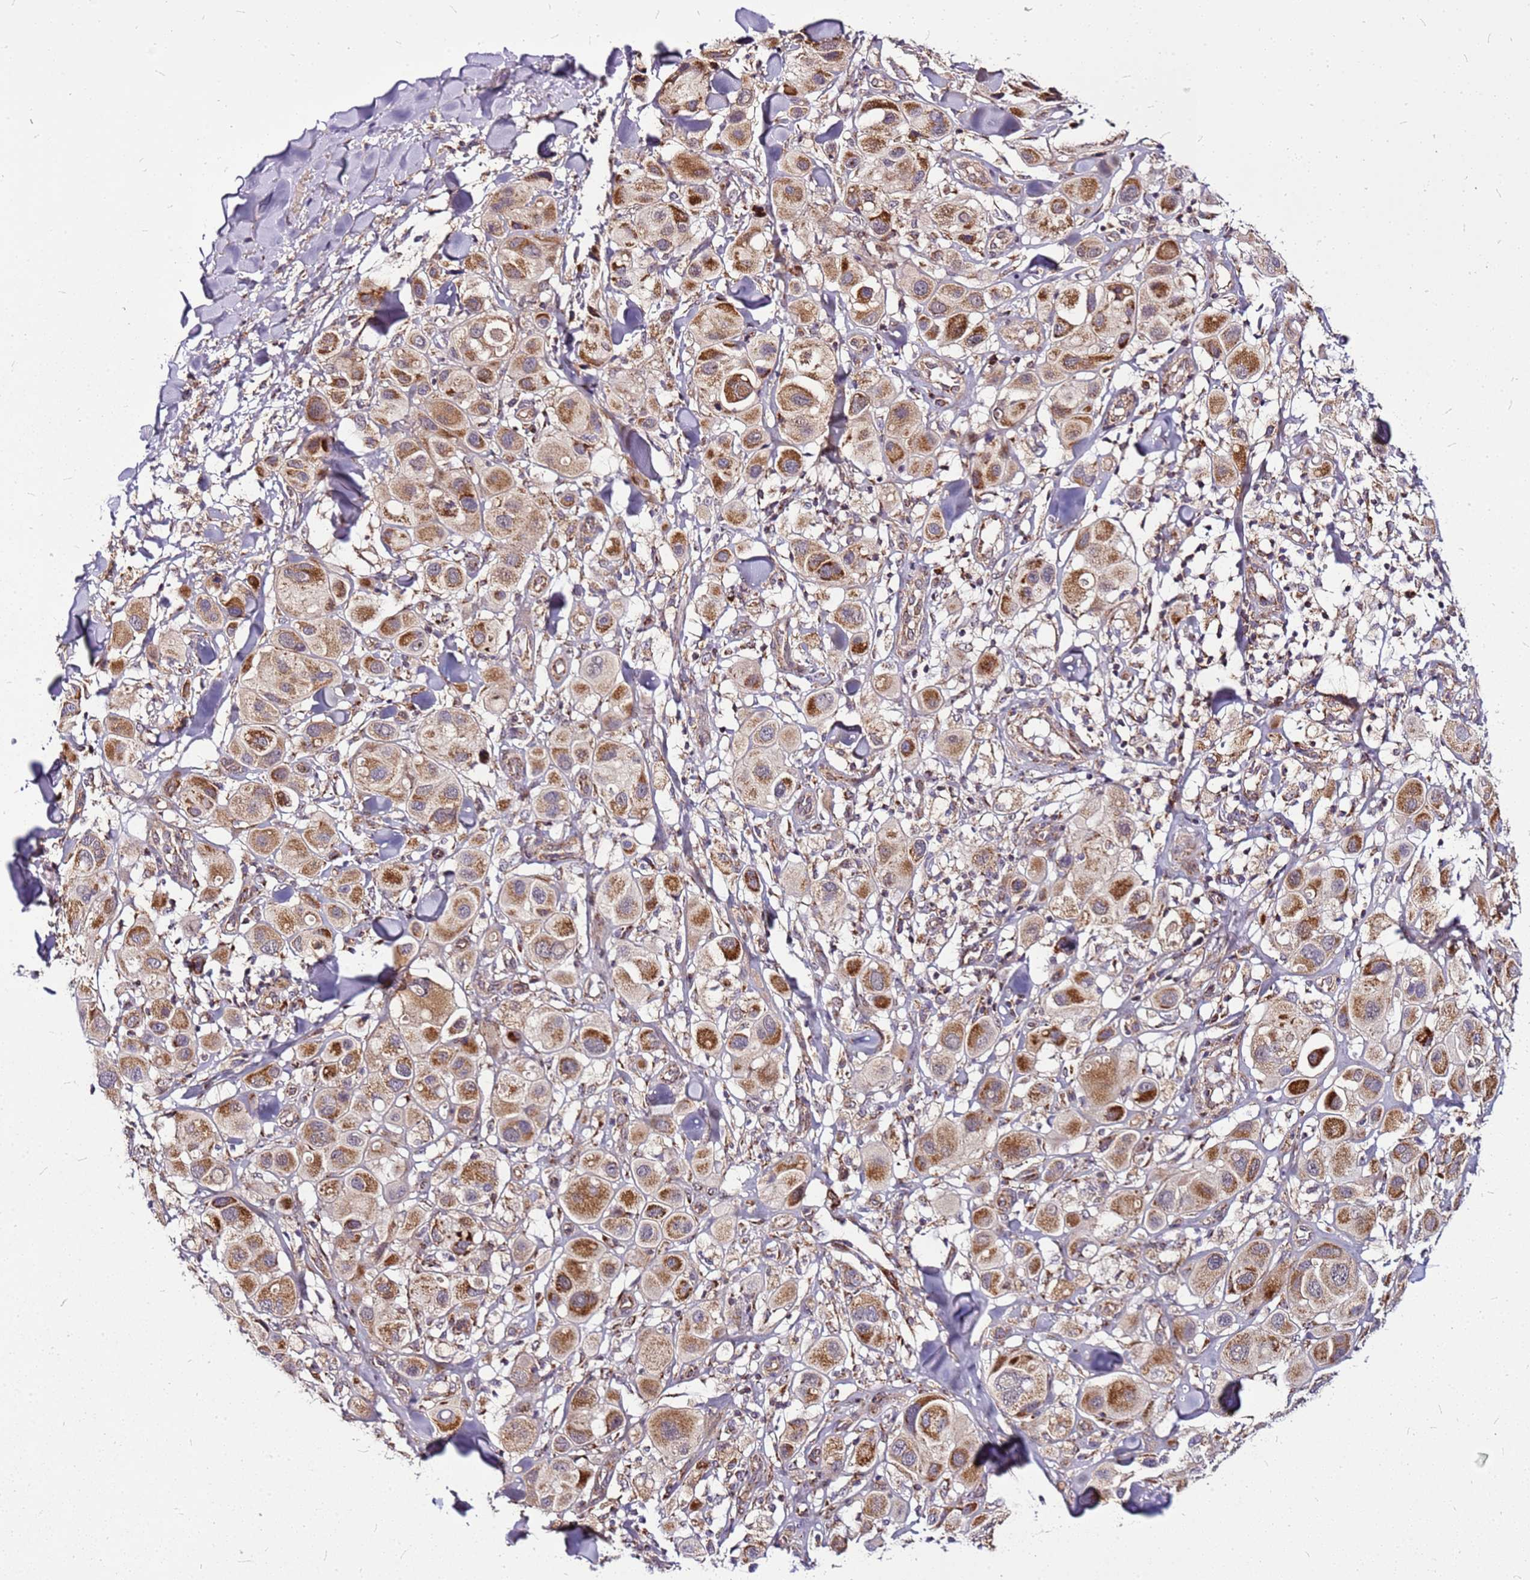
{"staining": {"intensity": "moderate", "quantity": ">75%", "location": "cytoplasmic/membranous"}, "tissue": "melanoma", "cell_type": "Tumor cells", "image_type": "cancer", "snomed": [{"axis": "morphology", "description": "Malignant melanoma, Metastatic site"}, {"axis": "topography", "description": "Skin"}], "caption": "Malignant melanoma (metastatic site) stained with DAB immunohistochemistry (IHC) demonstrates medium levels of moderate cytoplasmic/membranous expression in approximately >75% of tumor cells. (Stains: DAB (3,3'-diaminobenzidine) in brown, nuclei in blue, Microscopy: brightfield microscopy at high magnification).", "gene": "OR51T1", "patient": {"sex": "male", "age": 41}}